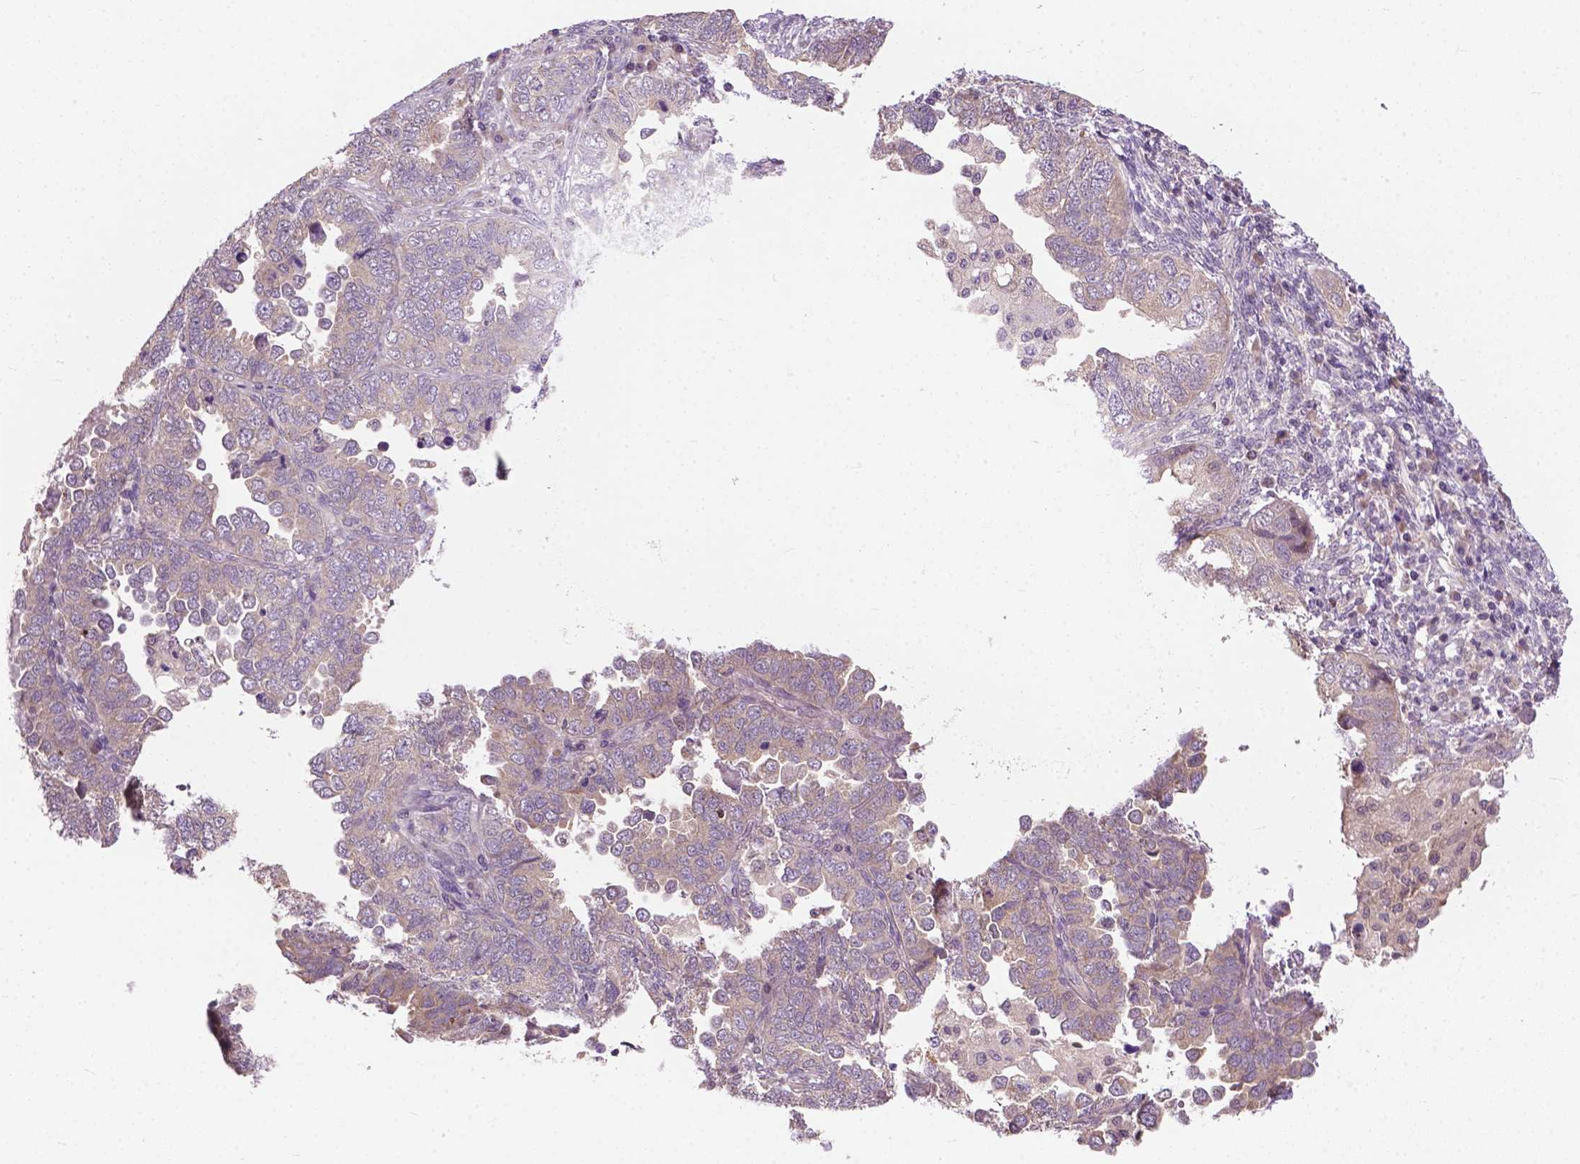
{"staining": {"intensity": "negative", "quantity": "none", "location": "none"}, "tissue": "endometrial cancer", "cell_type": "Tumor cells", "image_type": "cancer", "snomed": [{"axis": "morphology", "description": "Adenocarcinoma, NOS"}, {"axis": "topography", "description": "Endometrium"}], "caption": "Immunohistochemistry histopathology image of neoplastic tissue: endometrial adenocarcinoma stained with DAB displays no significant protein expression in tumor cells.", "gene": "MZT1", "patient": {"sex": "female", "age": 79}}